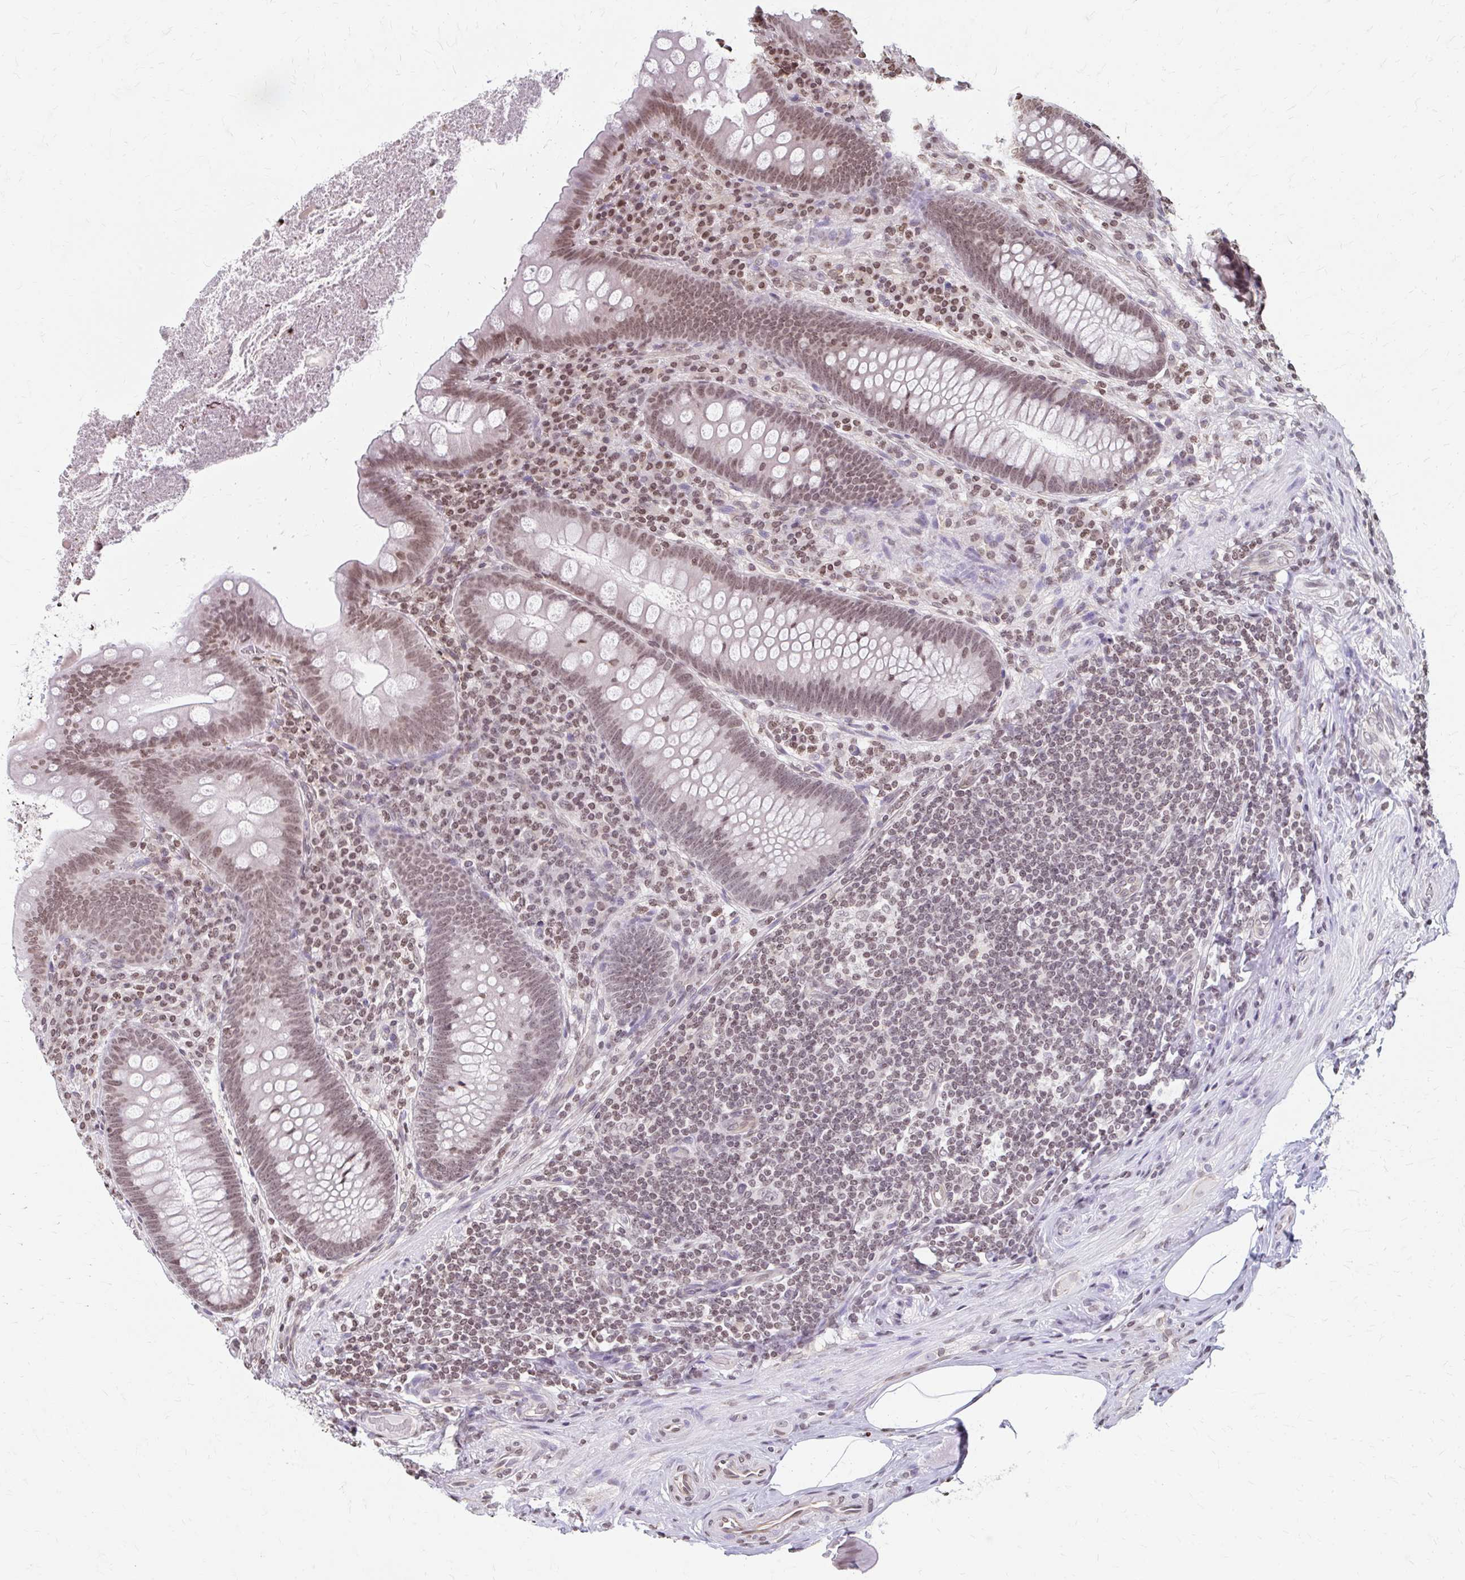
{"staining": {"intensity": "moderate", "quantity": ">75%", "location": "nuclear"}, "tissue": "appendix", "cell_type": "Glandular cells", "image_type": "normal", "snomed": [{"axis": "morphology", "description": "Normal tissue, NOS"}, {"axis": "topography", "description": "Appendix"}], "caption": "Immunohistochemical staining of normal appendix displays medium levels of moderate nuclear positivity in about >75% of glandular cells. The staining was performed using DAB to visualize the protein expression in brown, while the nuclei were stained in blue with hematoxylin (Magnification: 20x).", "gene": "ORC3", "patient": {"sex": "male", "age": 71}}